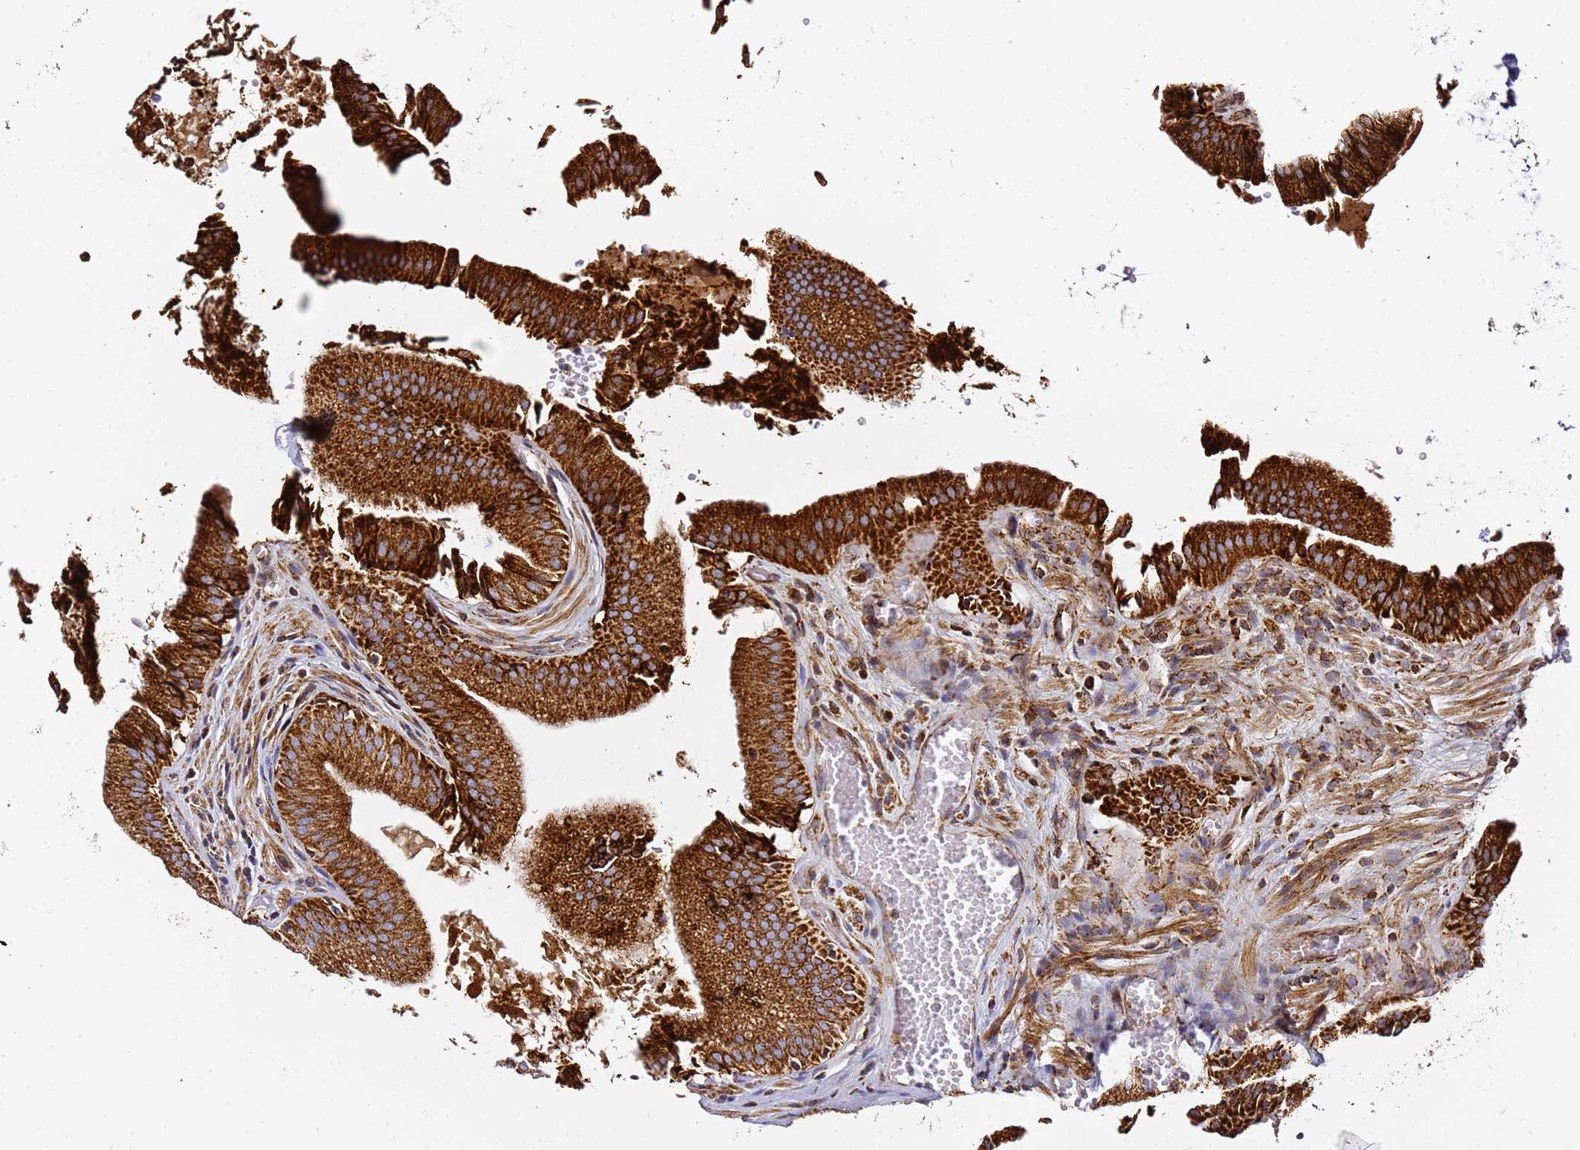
{"staining": {"intensity": "strong", "quantity": ">75%", "location": "cytoplasmic/membranous"}, "tissue": "gallbladder", "cell_type": "Glandular cells", "image_type": "normal", "snomed": [{"axis": "morphology", "description": "Normal tissue, NOS"}, {"axis": "topography", "description": "Gallbladder"}, {"axis": "topography", "description": "Peripheral nerve tissue"}], "caption": "Immunohistochemistry (DAB (3,3'-diaminobenzidine)) staining of unremarkable gallbladder displays strong cytoplasmic/membranous protein expression in about >75% of glandular cells.", "gene": "NDUFA3", "patient": {"sex": "male", "age": 17}}